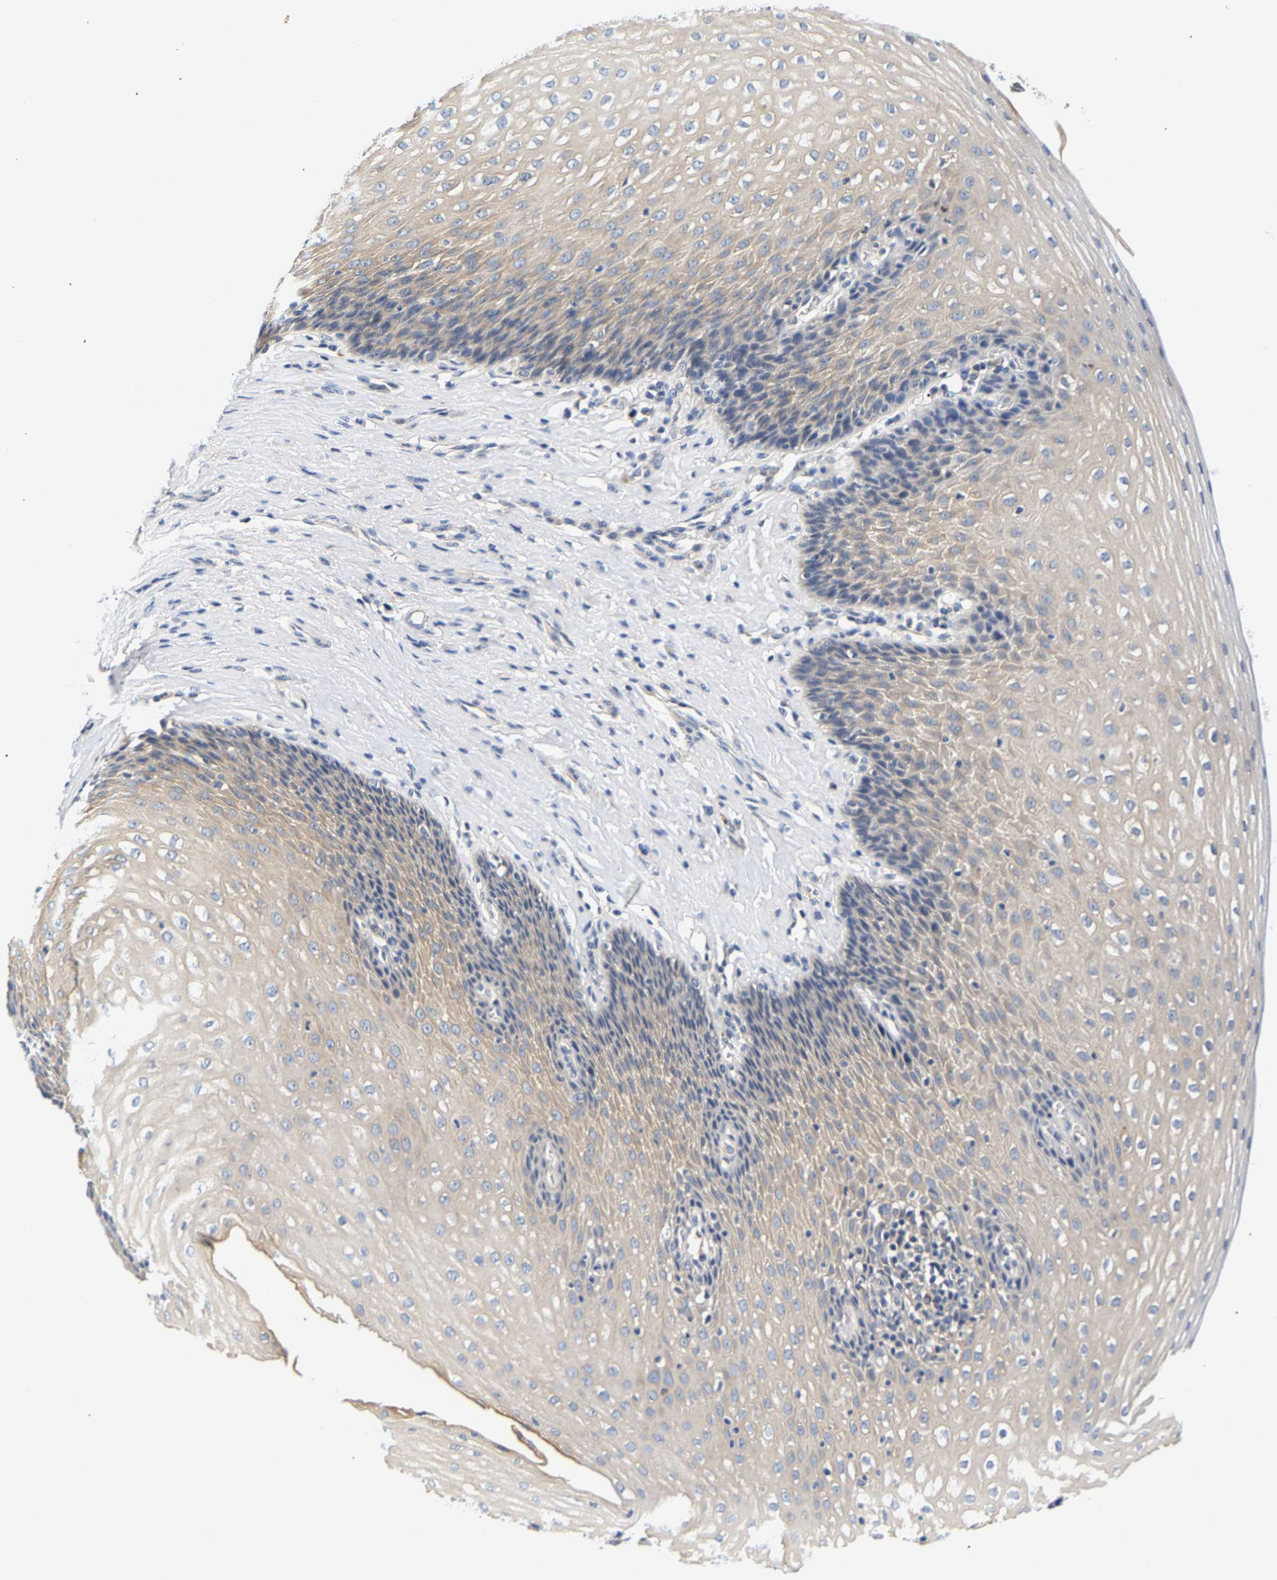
{"staining": {"intensity": "weak", "quantity": "25%-75%", "location": "cytoplasmic/membranous"}, "tissue": "esophagus", "cell_type": "Squamous epithelial cells", "image_type": "normal", "snomed": [{"axis": "morphology", "description": "Normal tissue, NOS"}, {"axis": "topography", "description": "Esophagus"}], "caption": "High-power microscopy captured an IHC histopathology image of benign esophagus, revealing weak cytoplasmic/membranous positivity in approximately 25%-75% of squamous epithelial cells.", "gene": "PPID", "patient": {"sex": "female", "age": 61}}